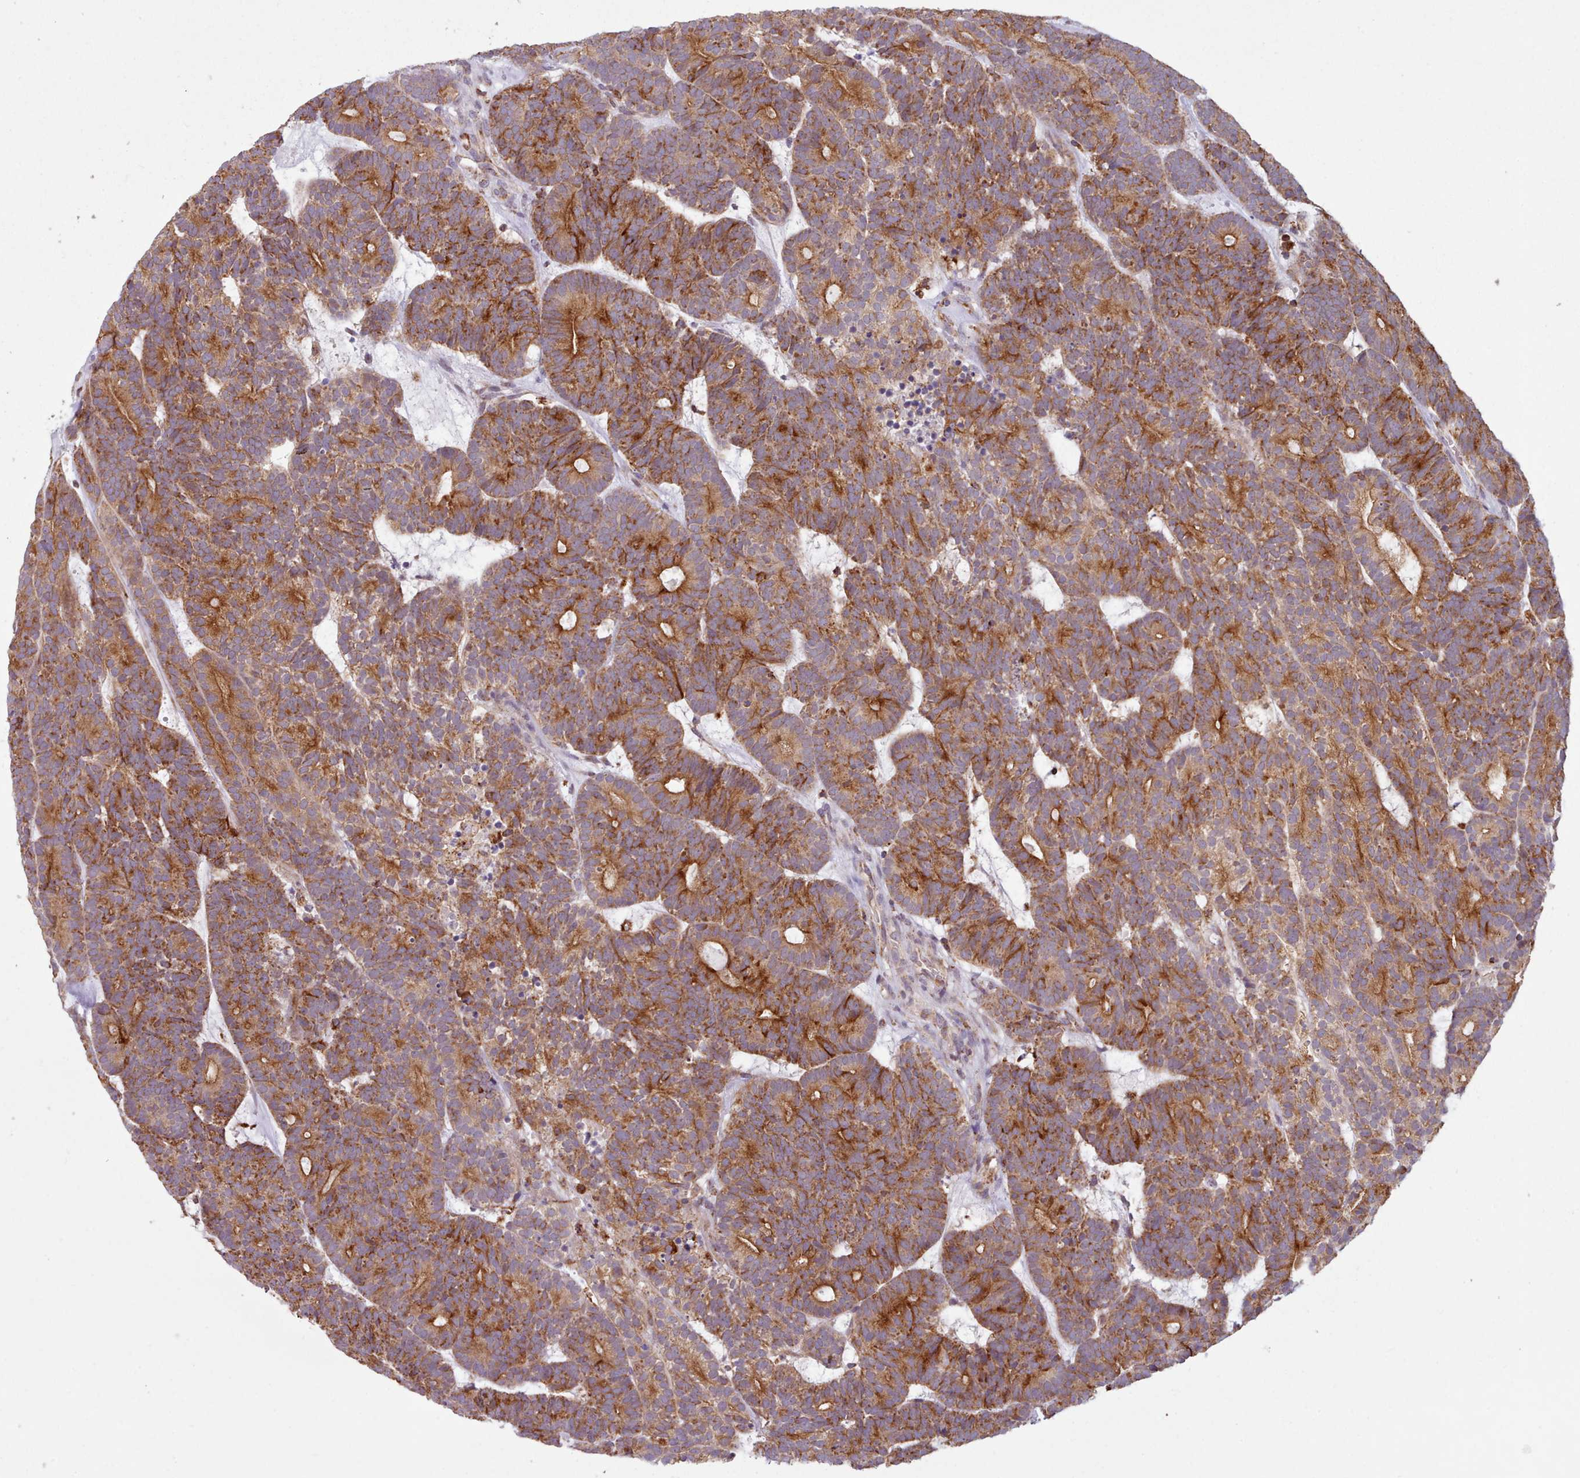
{"staining": {"intensity": "strong", "quantity": ">75%", "location": "cytoplasmic/membranous"}, "tissue": "head and neck cancer", "cell_type": "Tumor cells", "image_type": "cancer", "snomed": [{"axis": "morphology", "description": "Adenocarcinoma, NOS"}, {"axis": "topography", "description": "Head-Neck"}], "caption": "The micrograph demonstrates a brown stain indicating the presence of a protein in the cytoplasmic/membranous of tumor cells in head and neck cancer (adenocarcinoma). (DAB IHC, brown staining for protein, blue staining for nuclei).", "gene": "CRYBG1", "patient": {"sex": "female", "age": 81}}